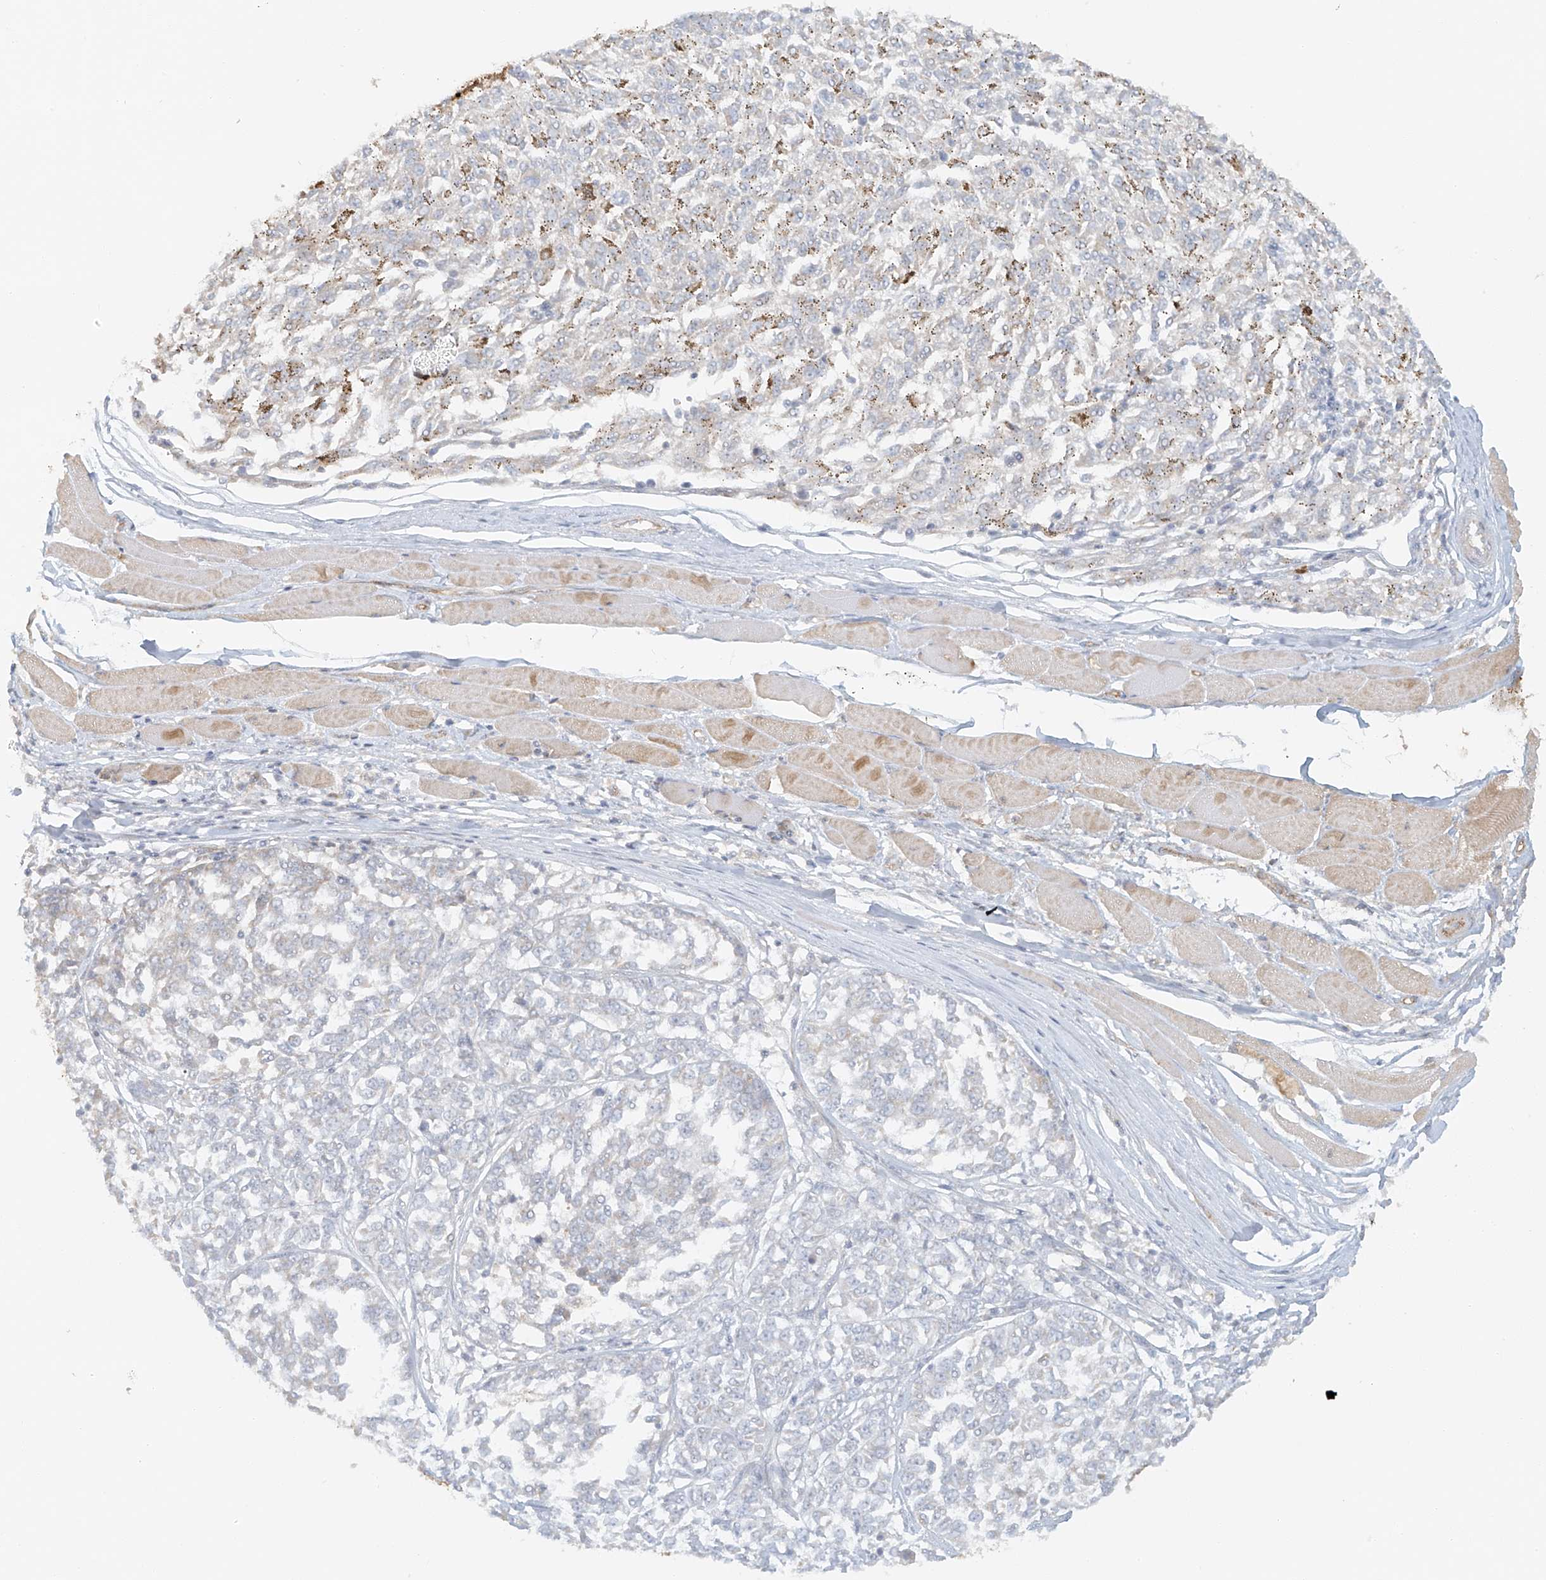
{"staining": {"intensity": "negative", "quantity": "none", "location": "none"}, "tissue": "melanoma", "cell_type": "Tumor cells", "image_type": "cancer", "snomed": [{"axis": "morphology", "description": "Malignant melanoma, NOS"}, {"axis": "topography", "description": "Skin"}], "caption": "A high-resolution image shows IHC staining of malignant melanoma, which displays no significant staining in tumor cells.", "gene": "MIPEP", "patient": {"sex": "female", "age": 72}}